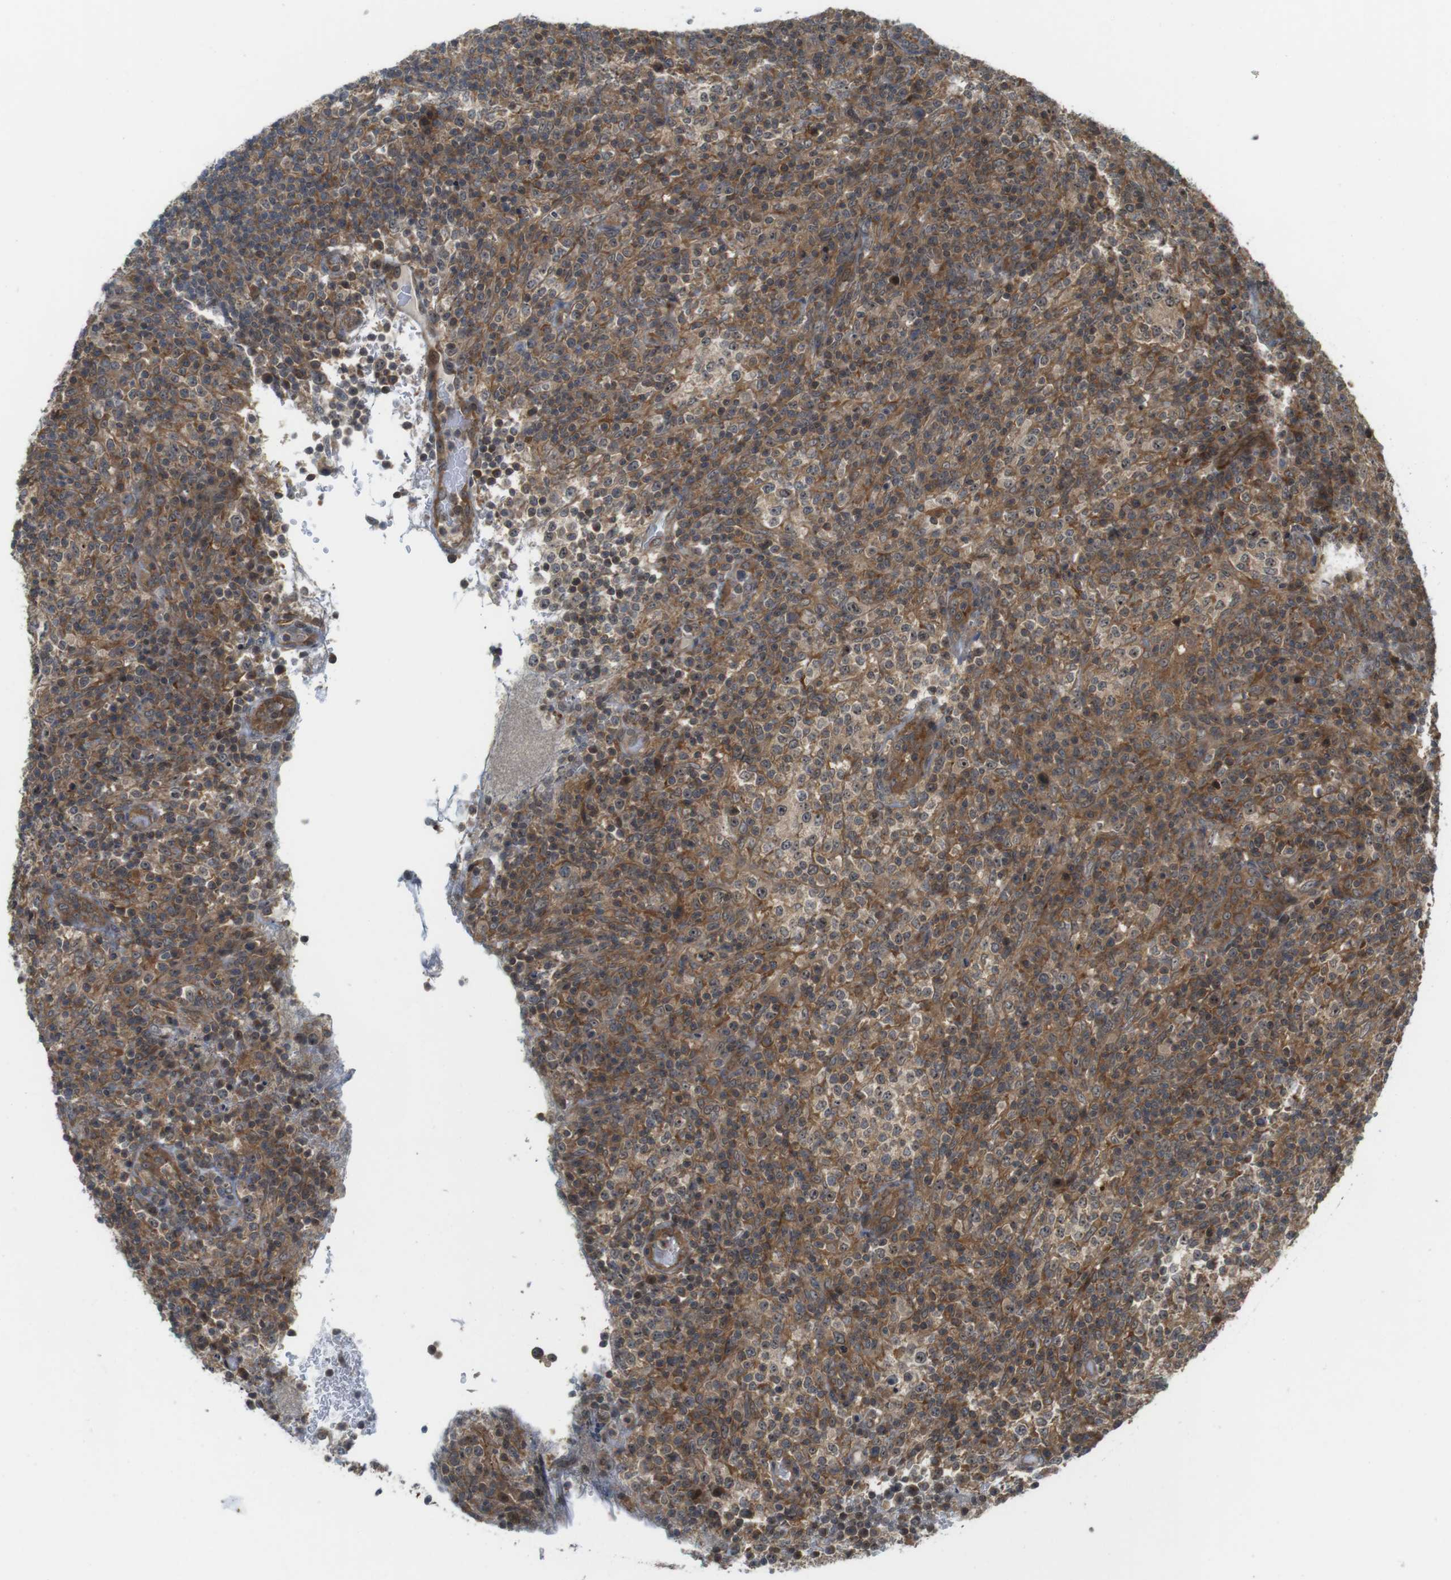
{"staining": {"intensity": "moderate", "quantity": ">75%", "location": "cytoplasmic/membranous"}, "tissue": "lymphoma", "cell_type": "Tumor cells", "image_type": "cancer", "snomed": [{"axis": "morphology", "description": "Malignant lymphoma, non-Hodgkin's type, High grade"}, {"axis": "topography", "description": "Lymph node"}], "caption": "The micrograph exhibits staining of high-grade malignant lymphoma, non-Hodgkin's type, revealing moderate cytoplasmic/membranous protein expression (brown color) within tumor cells.", "gene": "CC2D1A", "patient": {"sex": "female", "age": 76}}